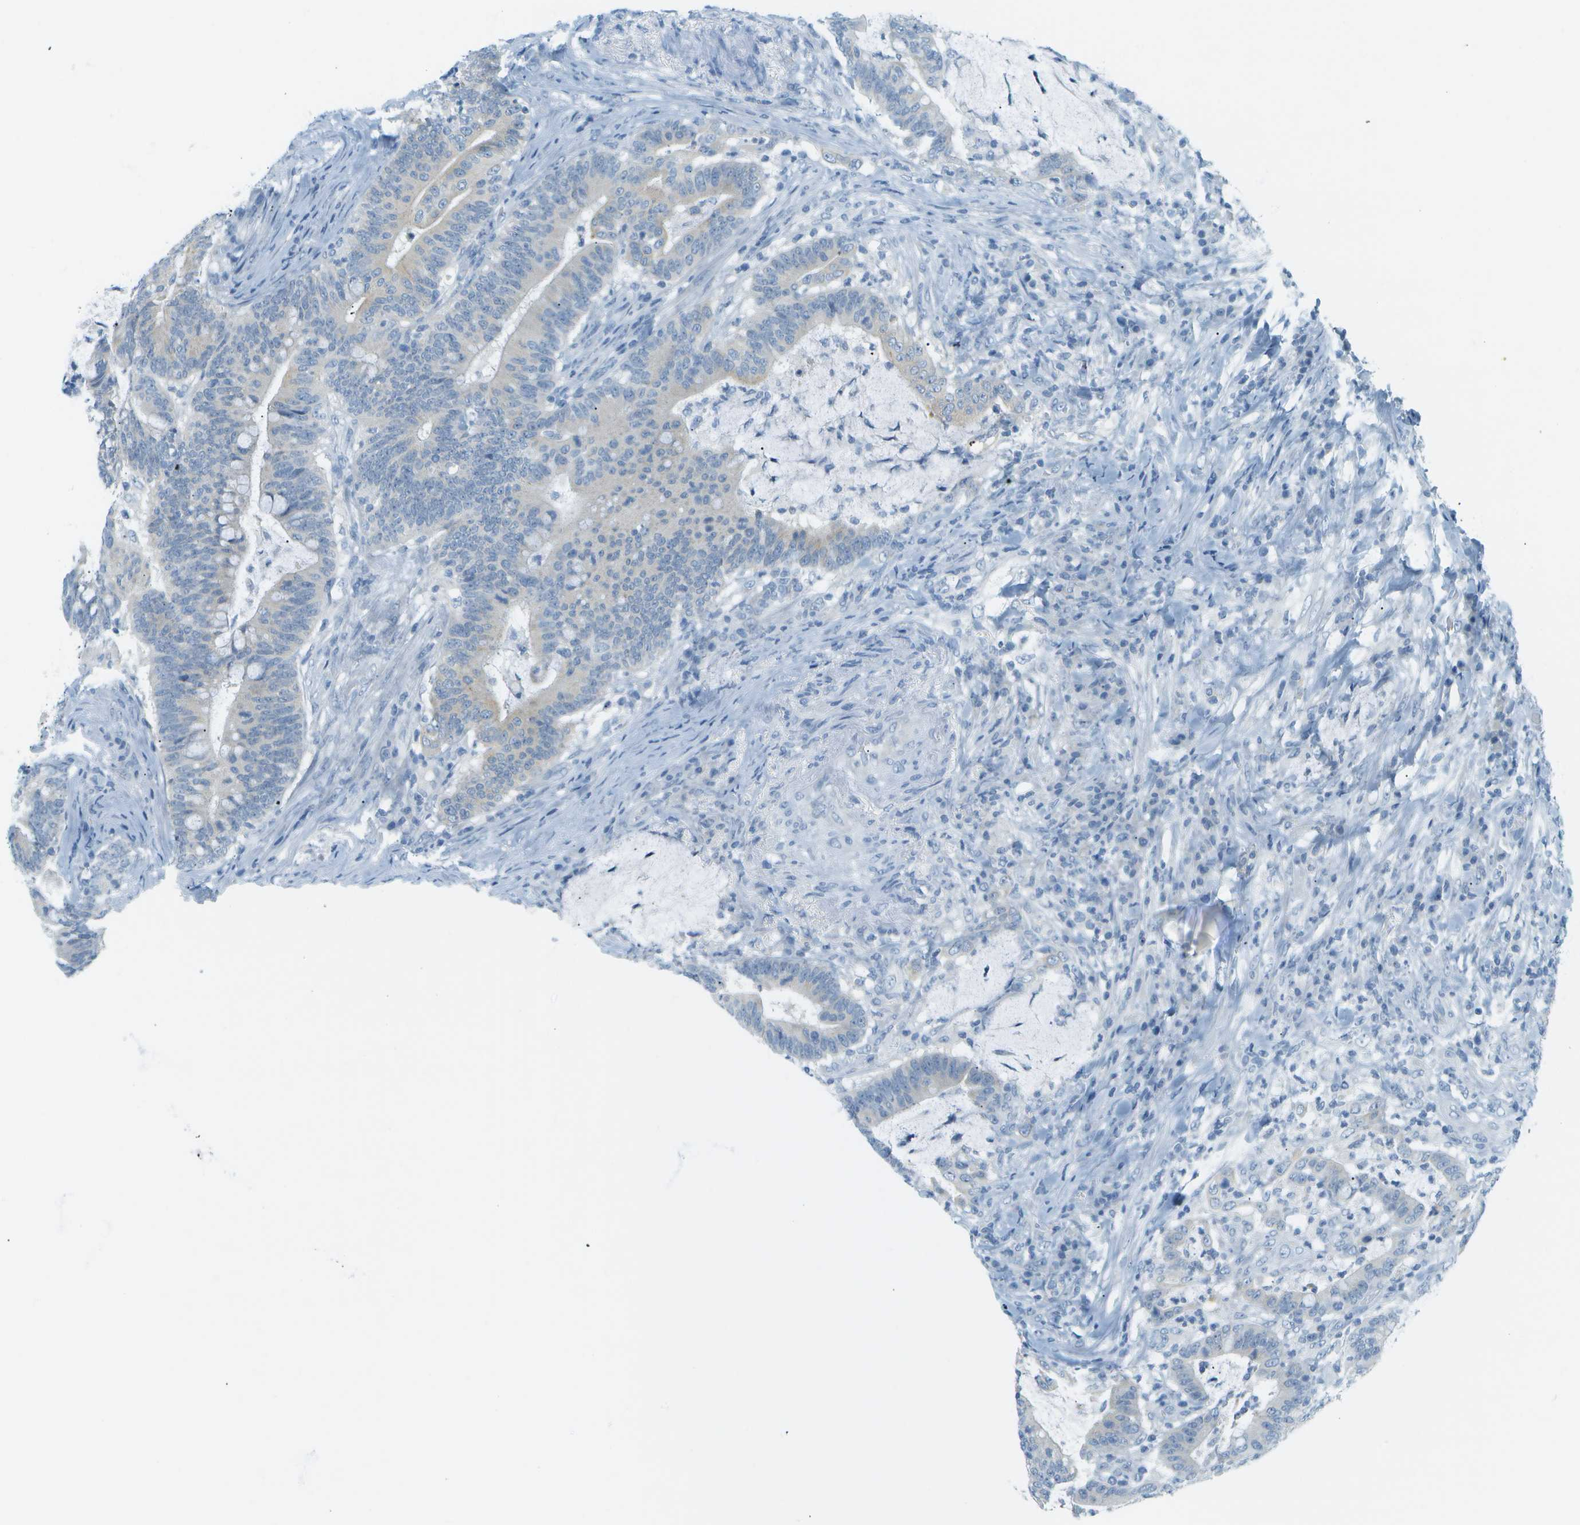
{"staining": {"intensity": "negative", "quantity": "none", "location": "none"}, "tissue": "colorectal cancer", "cell_type": "Tumor cells", "image_type": "cancer", "snomed": [{"axis": "morphology", "description": "Normal tissue, NOS"}, {"axis": "morphology", "description": "Adenocarcinoma, NOS"}, {"axis": "topography", "description": "Colon"}], "caption": "The IHC micrograph has no significant staining in tumor cells of colorectal cancer (adenocarcinoma) tissue.", "gene": "SMYD5", "patient": {"sex": "female", "age": 66}}